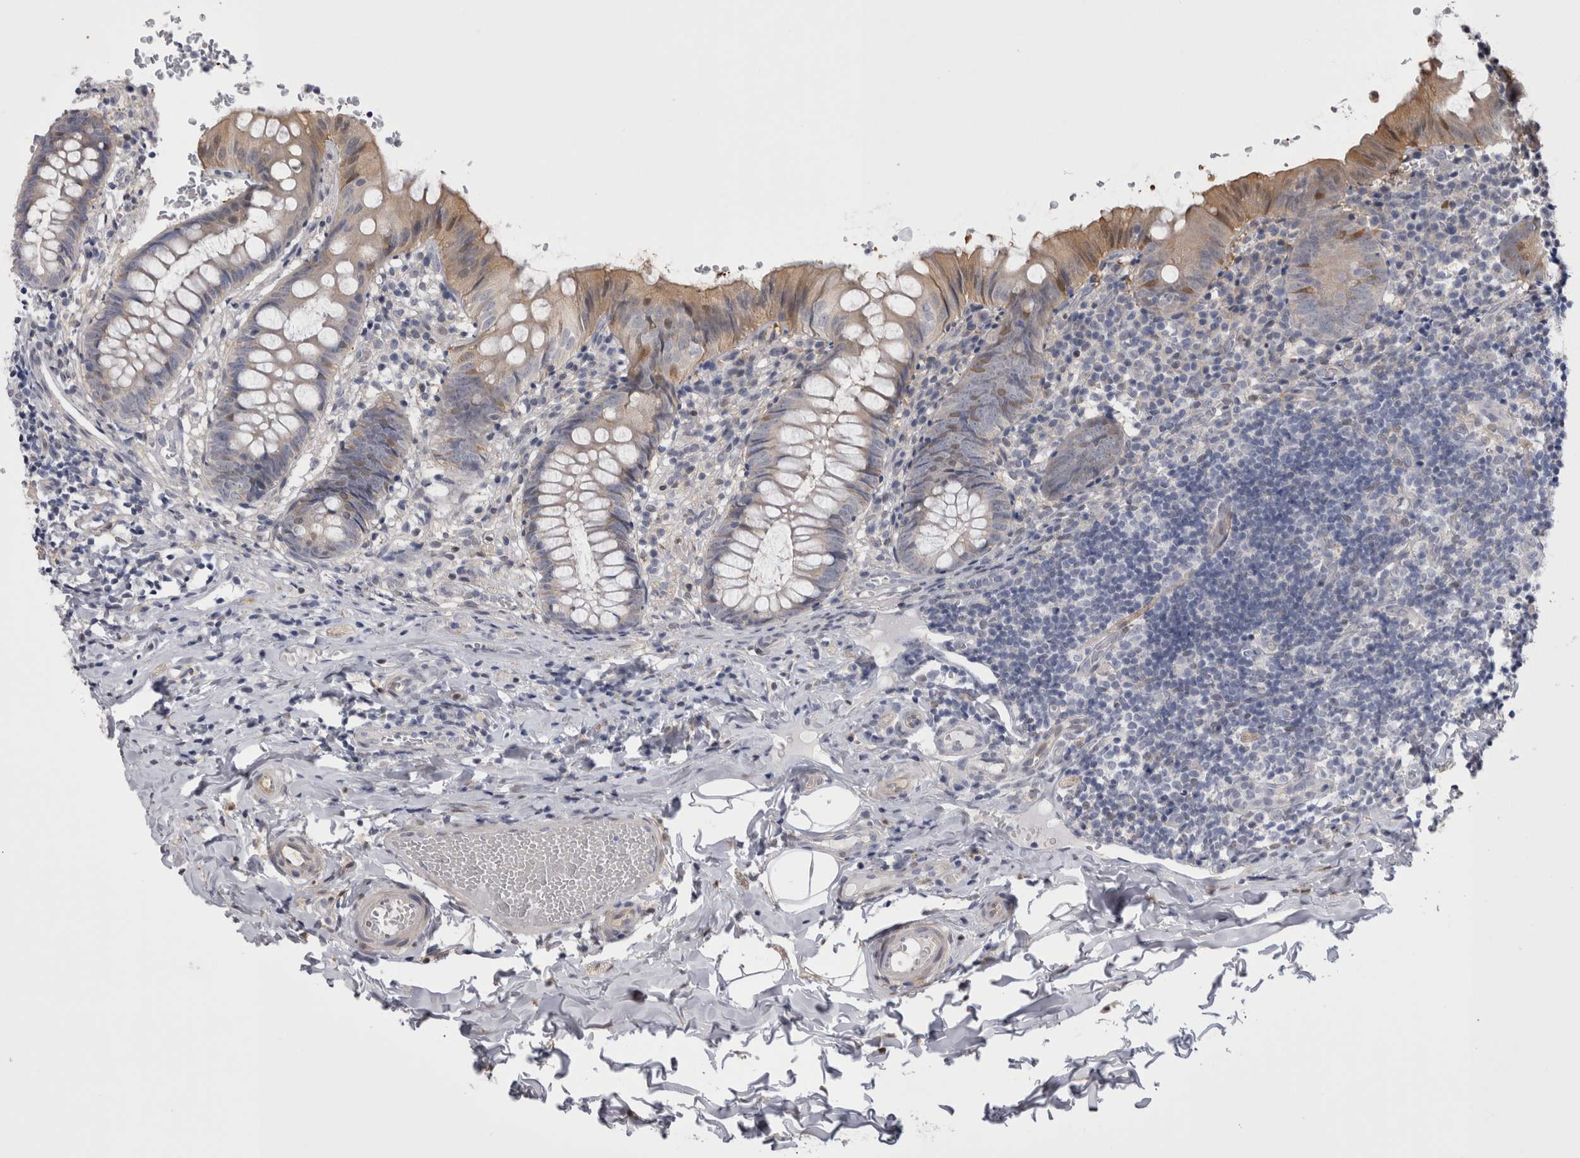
{"staining": {"intensity": "strong", "quantity": "<25%", "location": "cytoplasmic/membranous,nuclear"}, "tissue": "appendix", "cell_type": "Glandular cells", "image_type": "normal", "snomed": [{"axis": "morphology", "description": "Normal tissue, NOS"}, {"axis": "topography", "description": "Appendix"}], "caption": "Protein staining displays strong cytoplasmic/membranous,nuclear staining in about <25% of glandular cells in normal appendix.", "gene": "CHIC1", "patient": {"sex": "male", "age": 8}}